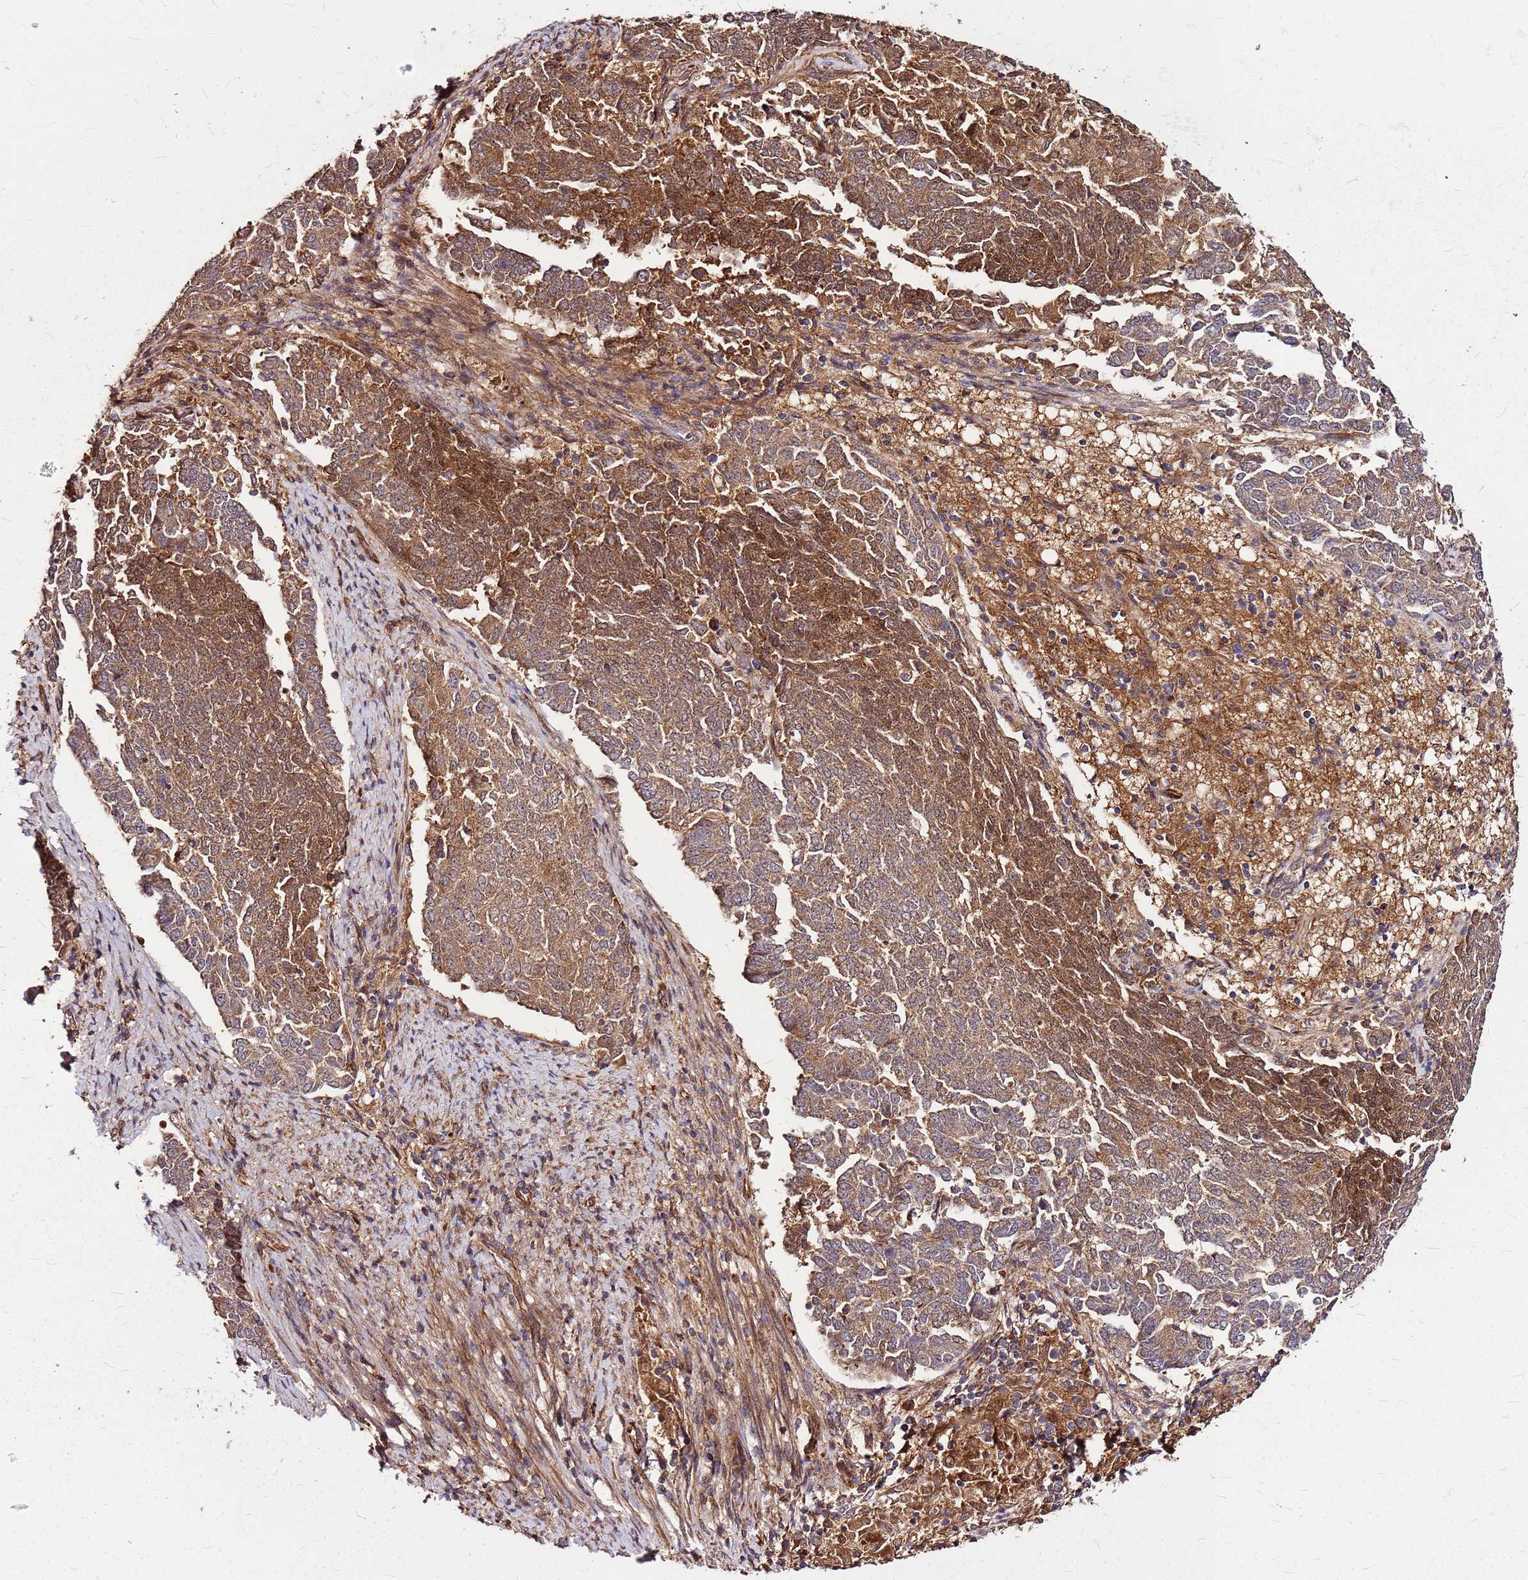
{"staining": {"intensity": "moderate", "quantity": ">75%", "location": "cytoplasmic/membranous"}, "tissue": "endometrial cancer", "cell_type": "Tumor cells", "image_type": "cancer", "snomed": [{"axis": "morphology", "description": "Adenocarcinoma, NOS"}, {"axis": "topography", "description": "Endometrium"}], "caption": "Protein analysis of adenocarcinoma (endometrial) tissue exhibits moderate cytoplasmic/membranous positivity in approximately >75% of tumor cells. (IHC, brightfield microscopy, high magnification).", "gene": "LYPLAL1", "patient": {"sex": "female", "age": 80}}